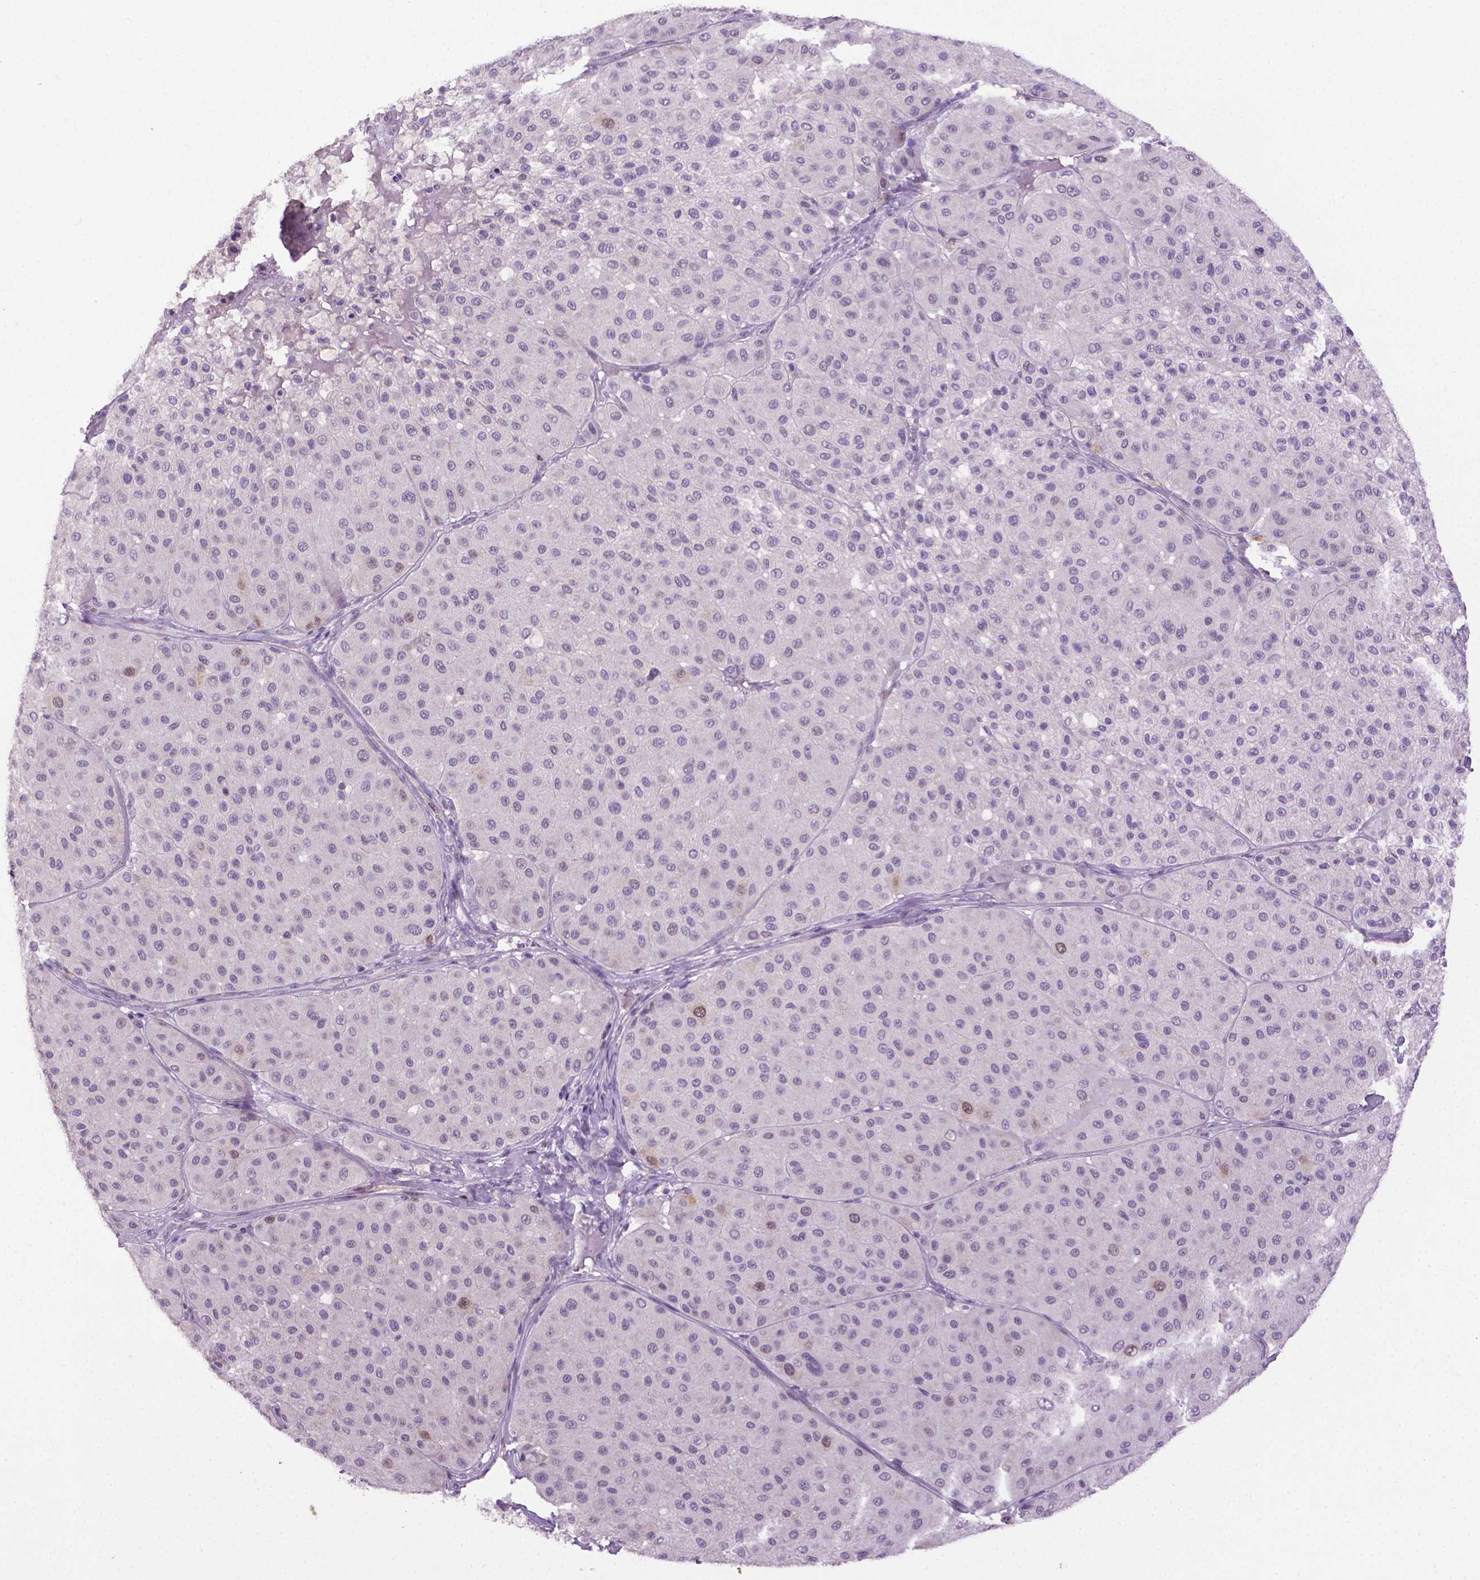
{"staining": {"intensity": "moderate", "quantity": "<25%", "location": "nuclear"}, "tissue": "melanoma", "cell_type": "Tumor cells", "image_type": "cancer", "snomed": [{"axis": "morphology", "description": "Malignant melanoma, Metastatic site"}, {"axis": "topography", "description": "Smooth muscle"}], "caption": "DAB immunohistochemical staining of melanoma demonstrates moderate nuclear protein expression in about <25% of tumor cells. (brown staining indicates protein expression, while blue staining denotes nuclei).", "gene": "CDKN2D", "patient": {"sex": "male", "age": 41}}